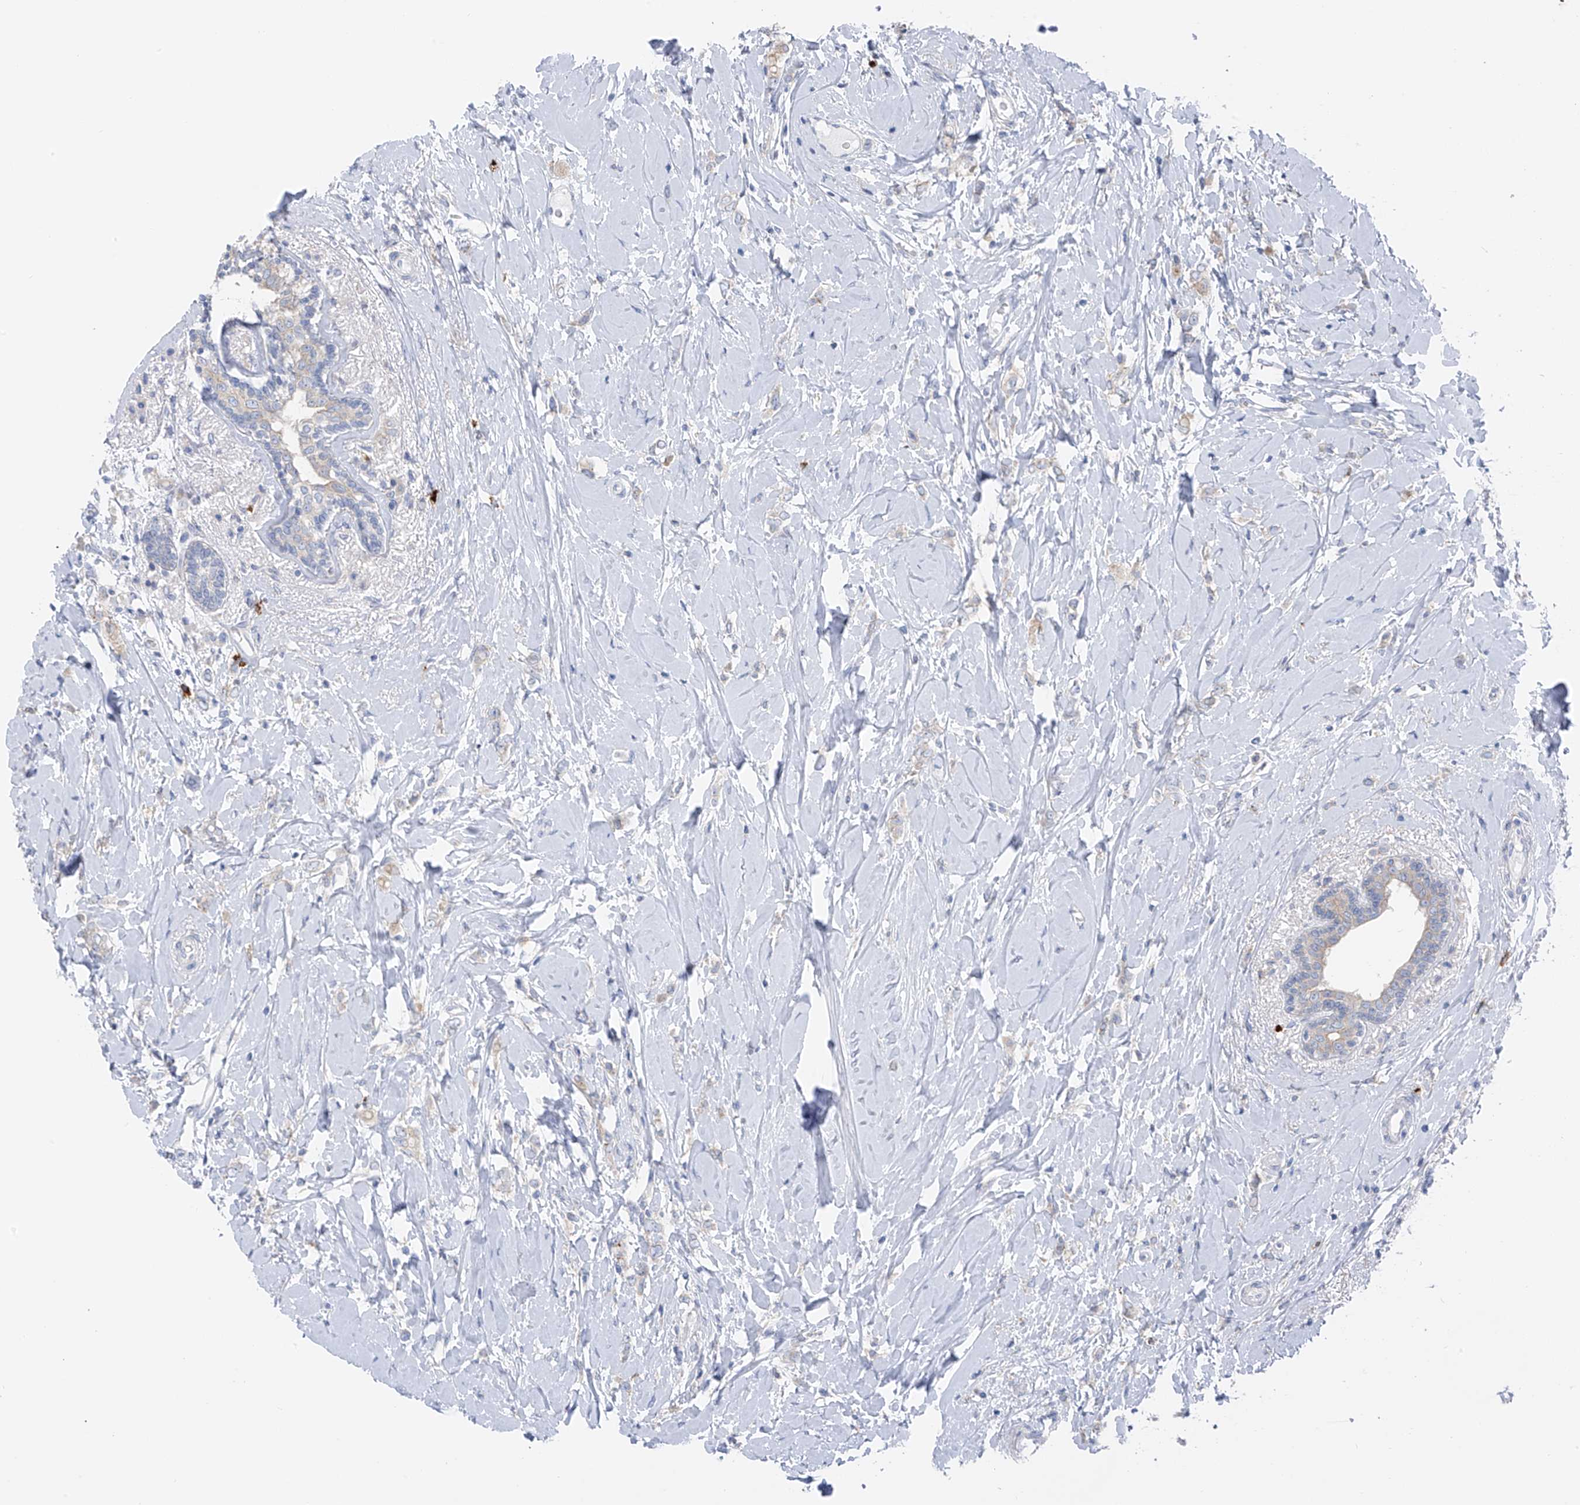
{"staining": {"intensity": "negative", "quantity": "none", "location": "none"}, "tissue": "breast cancer", "cell_type": "Tumor cells", "image_type": "cancer", "snomed": [{"axis": "morphology", "description": "Normal tissue, NOS"}, {"axis": "morphology", "description": "Lobular carcinoma"}, {"axis": "topography", "description": "Breast"}], "caption": "This is an immunohistochemistry (IHC) image of lobular carcinoma (breast). There is no positivity in tumor cells.", "gene": "POMGNT2", "patient": {"sex": "female", "age": 47}}